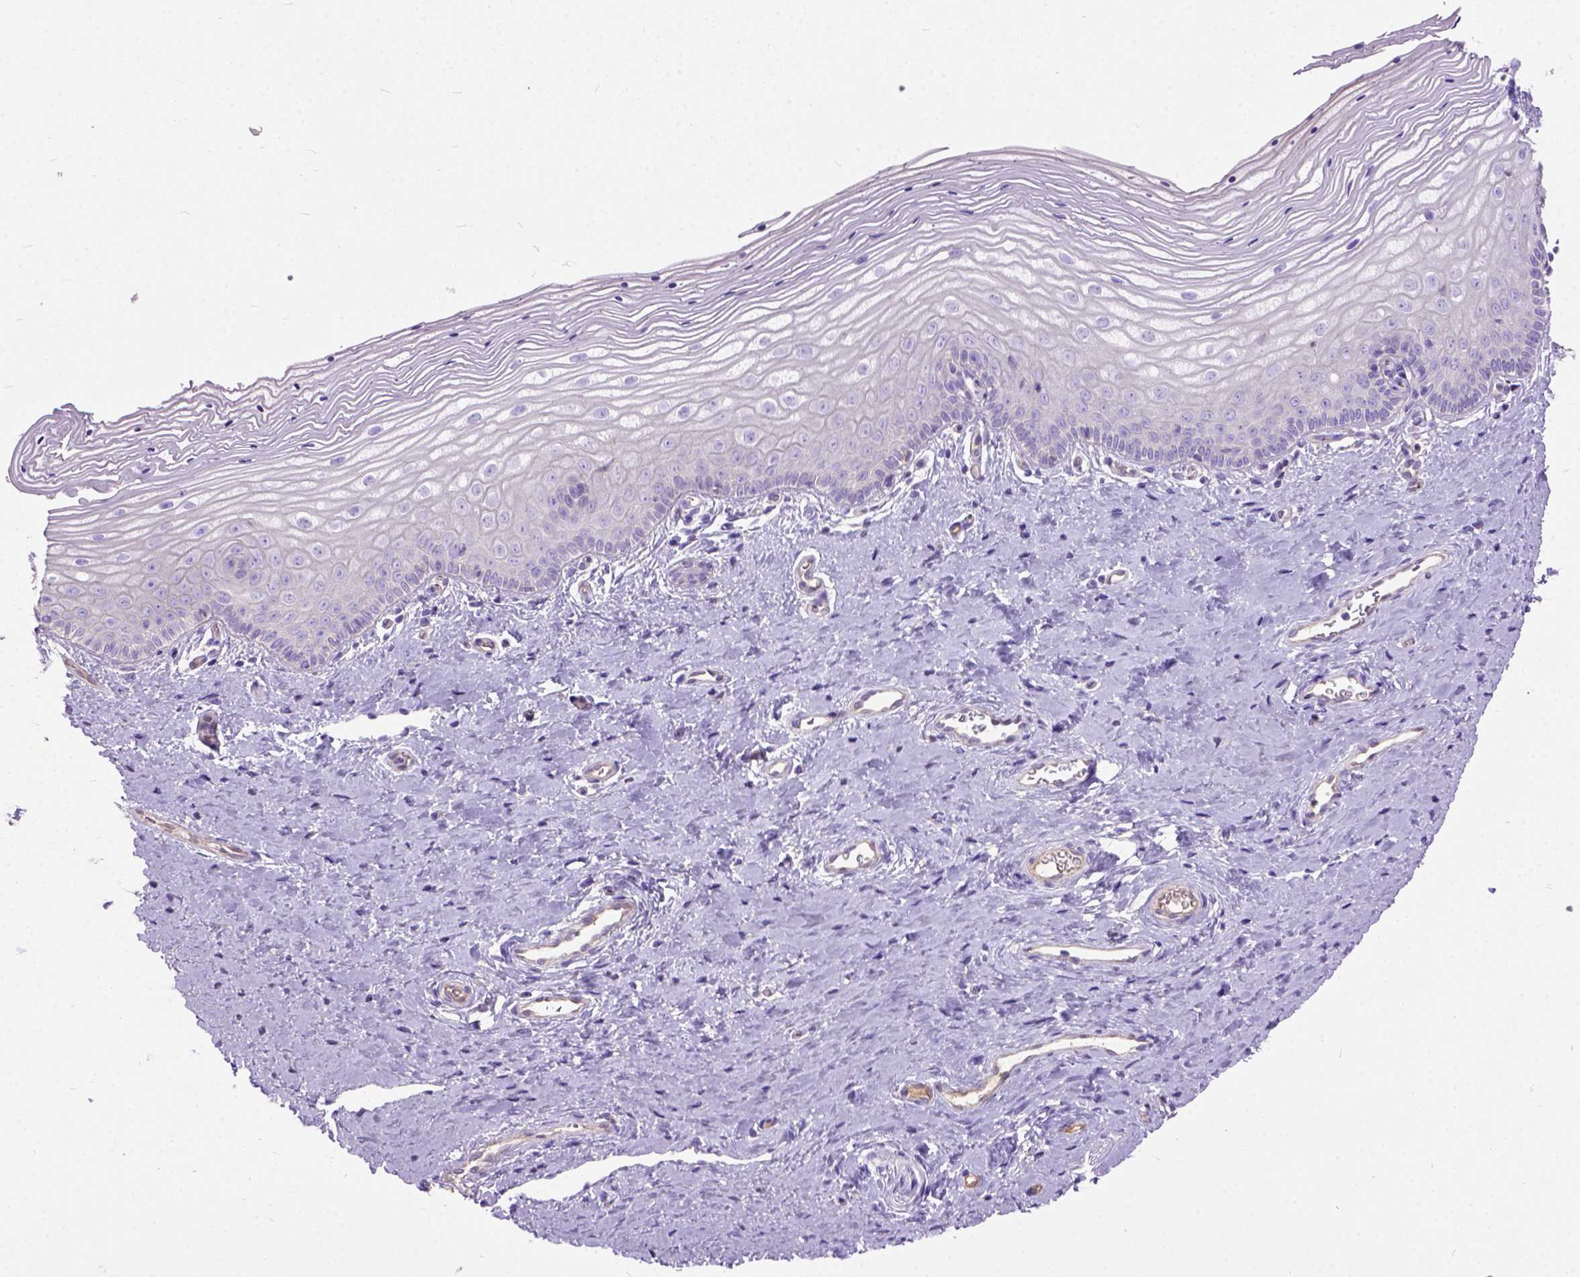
{"staining": {"intensity": "negative", "quantity": "none", "location": "none"}, "tissue": "vagina", "cell_type": "Squamous epithelial cells", "image_type": "normal", "snomed": [{"axis": "morphology", "description": "Normal tissue, NOS"}, {"axis": "topography", "description": "Vagina"}], "caption": "Immunohistochemical staining of normal vagina displays no significant positivity in squamous epithelial cells.", "gene": "SEMA4F", "patient": {"sex": "female", "age": 39}}